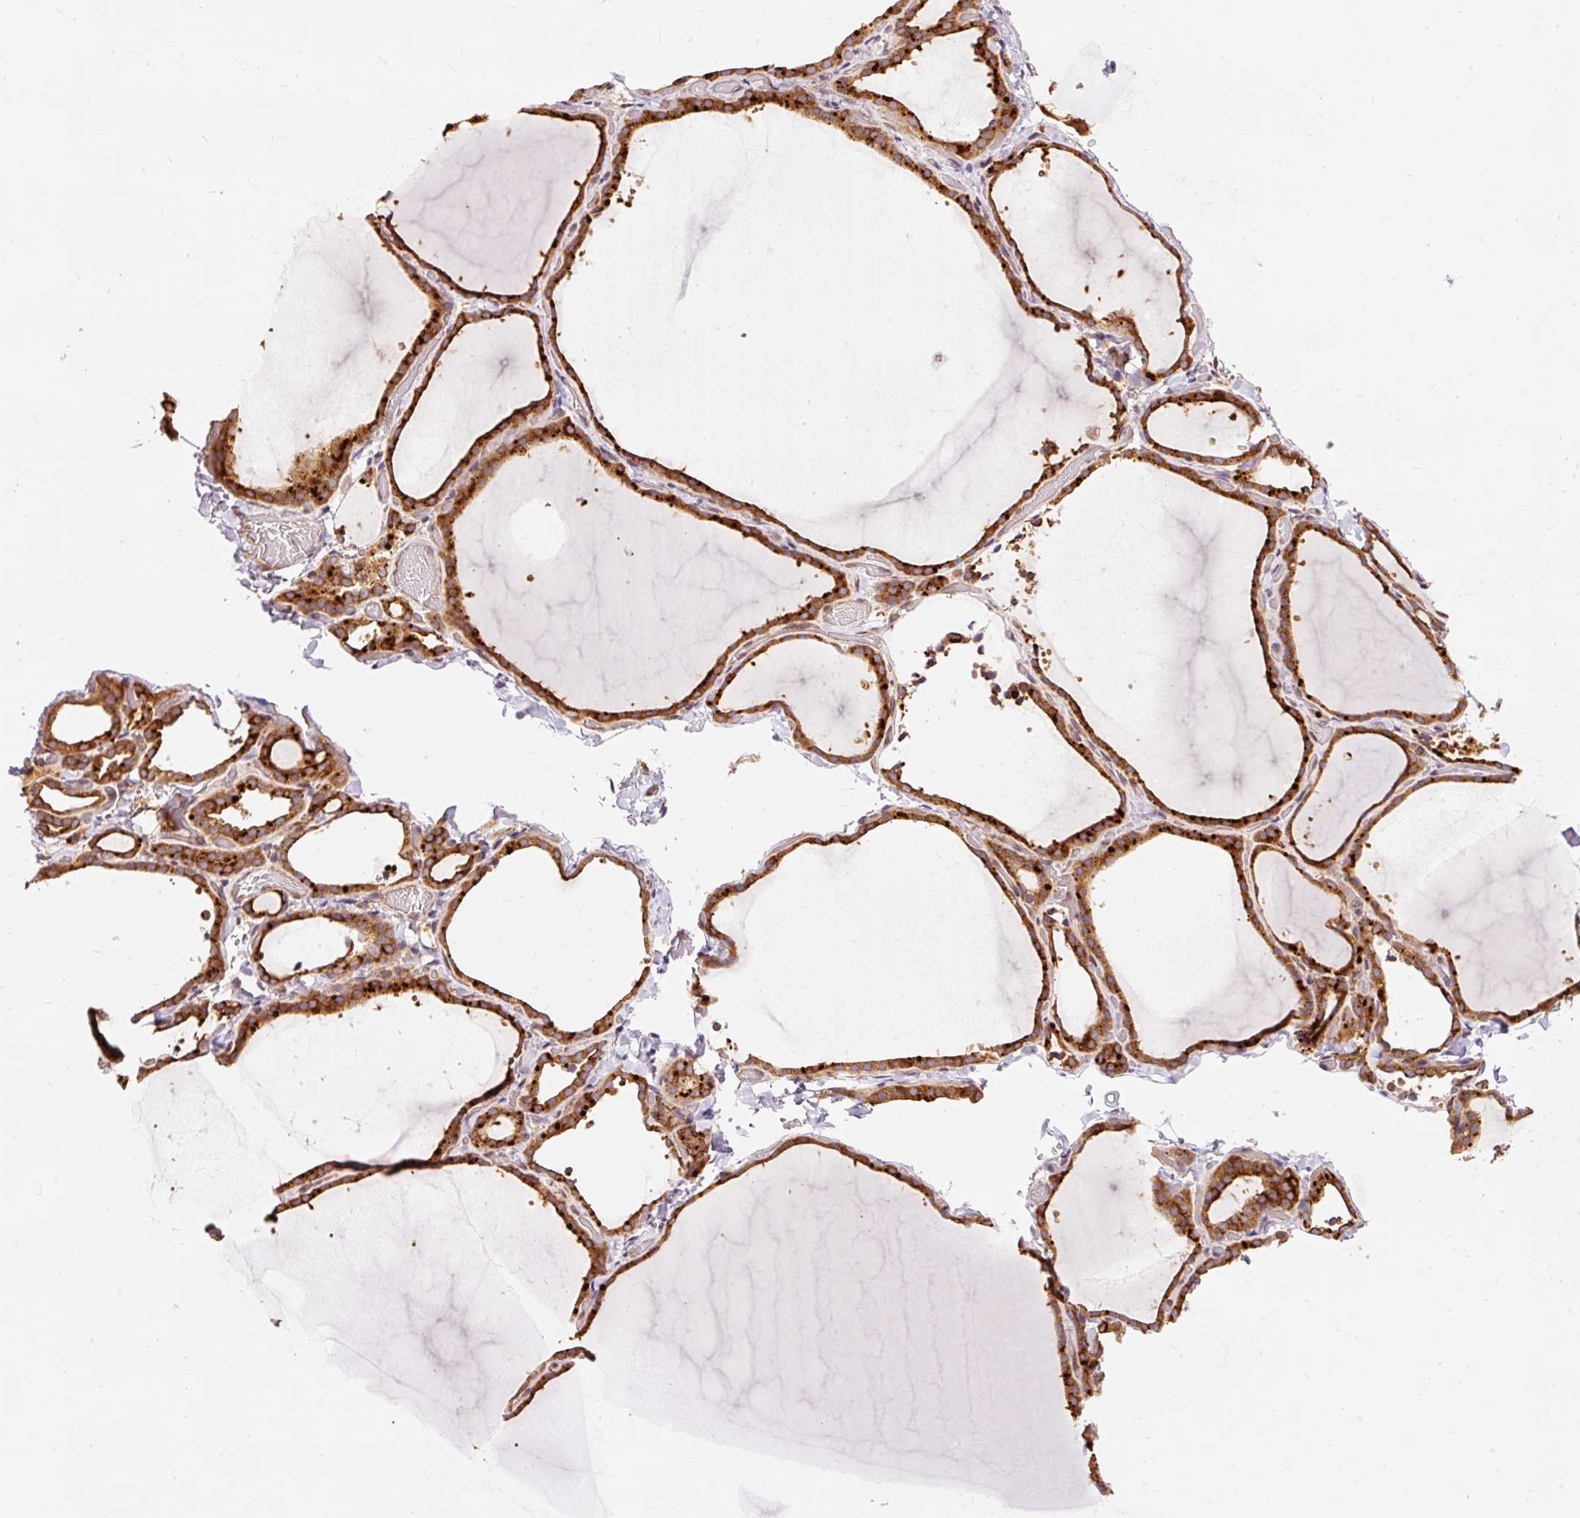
{"staining": {"intensity": "strong", "quantity": ">75%", "location": "cytoplasmic/membranous"}, "tissue": "thyroid gland", "cell_type": "Glandular cells", "image_type": "normal", "snomed": [{"axis": "morphology", "description": "Normal tissue, NOS"}, {"axis": "topography", "description": "Thyroid gland"}], "caption": "Brown immunohistochemical staining in normal thyroid gland reveals strong cytoplasmic/membranous positivity in approximately >75% of glandular cells. The staining was performed using DAB (3,3'-diaminobenzidine), with brown indicating positive protein expression. Nuclei are stained blue with hematoxylin.", "gene": "ADCY4", "patient": {"sex": "female", "age": 22}}